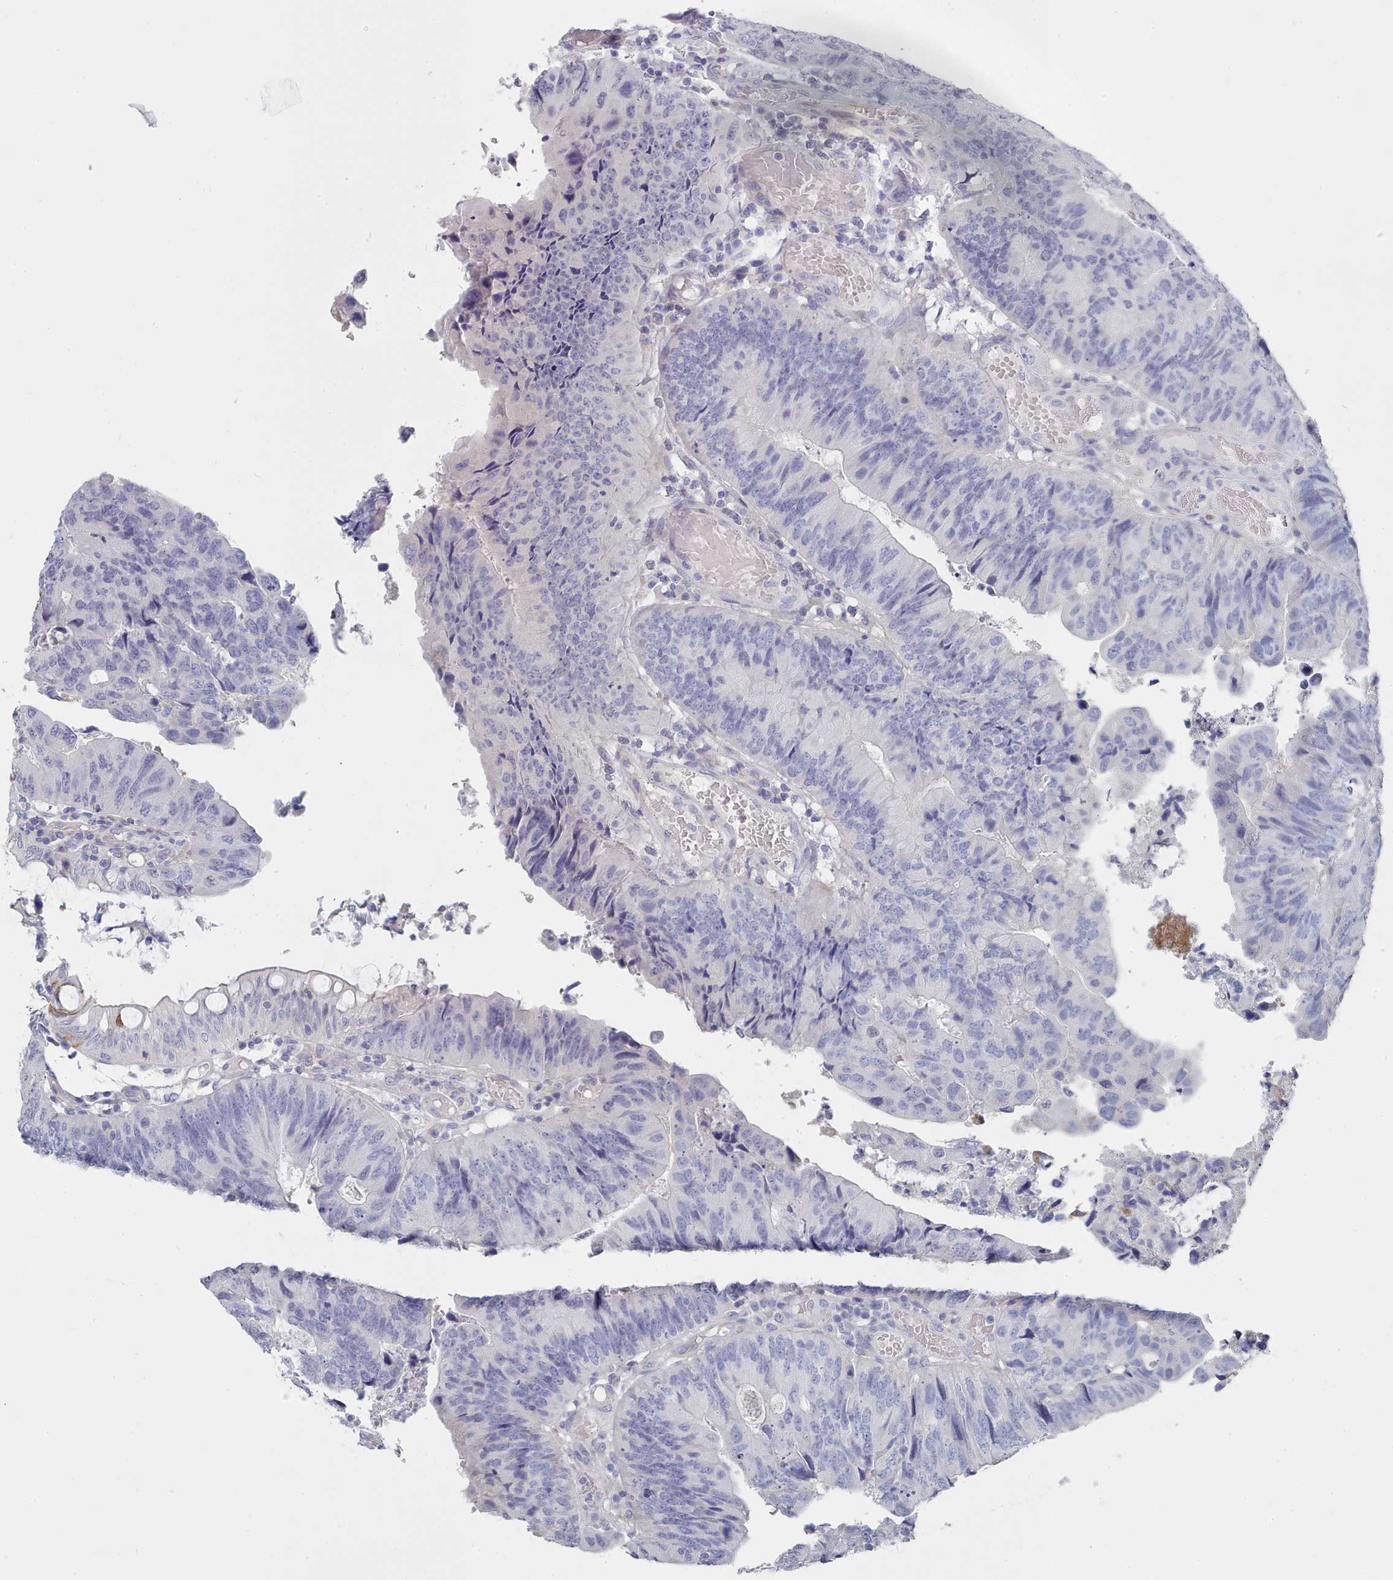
{"staining": {"intensity": "negative", "quantity": "none", "location": "none"}, "tissue": "colorectal cancer", "cell_type": "Tumor cells", "image_type": "cancer", "snomed": [{"axis": "morphology", "description": "Adenocarcinoma, NOS"}, {"axis": "topography", "description": "Colon"}], "caption": "Protein analysis of colorectal cancer (adenocarcinoma) shows no significant staining in tumor cells.", "gene": "PDE4C", "patient": {"sex": "female", "age": 67}}